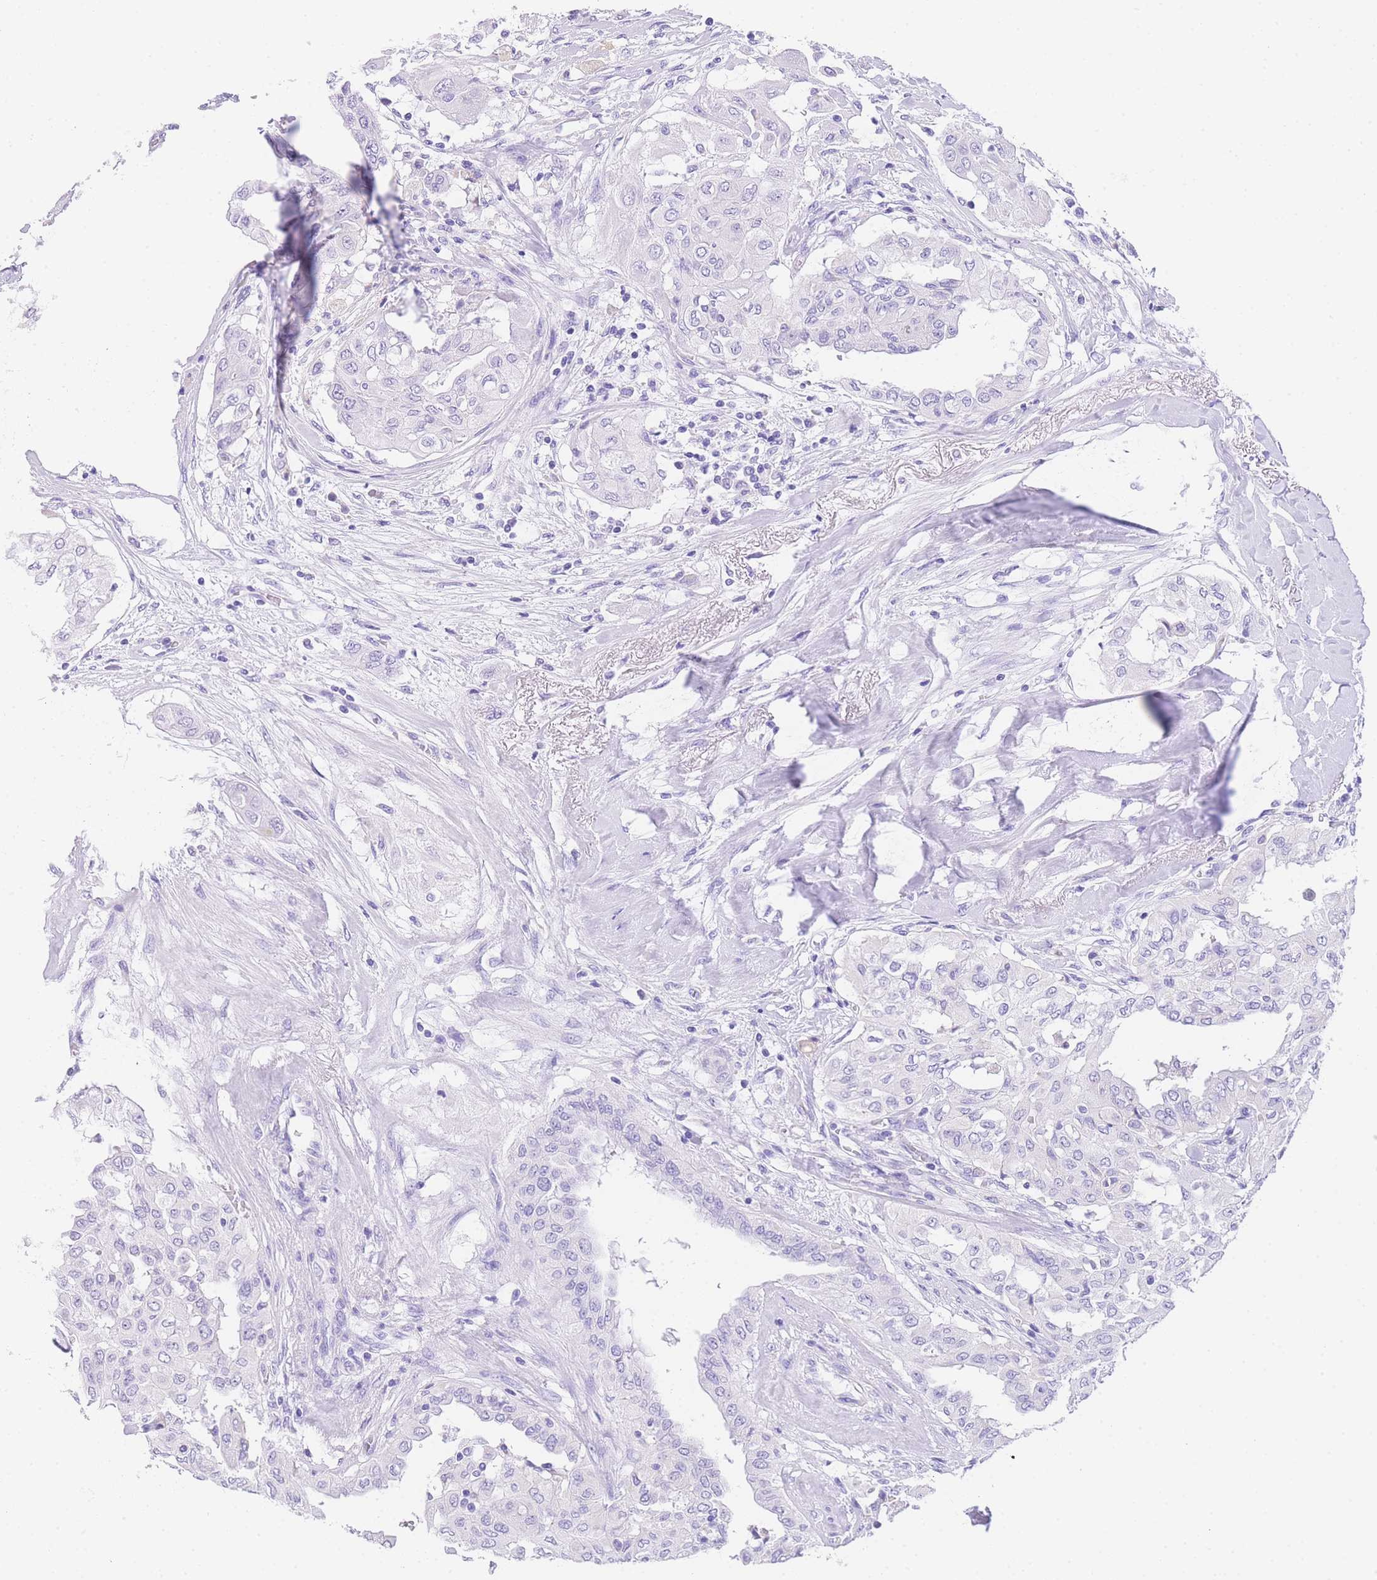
{"staining": {"intensity": "negative", "quantity": "none", "location": "none"}, "tissue": "thyroid cancer", "cell_type": "Tumor cells", "image_type": "cancer", "snomed": [{"axis": "morphology", "description": "Papillary adenocarcinoma, NOS"}, {"axis": "topography", "description": "Thyroid gland"}], "caption": "This is a histopathology image of immunohistochemistry (IHC) staining of thyroid cancer, which shows no positivity in tumor cells.", "gene": "NKD2", "patient": {"sex": "female", "age": 59}}